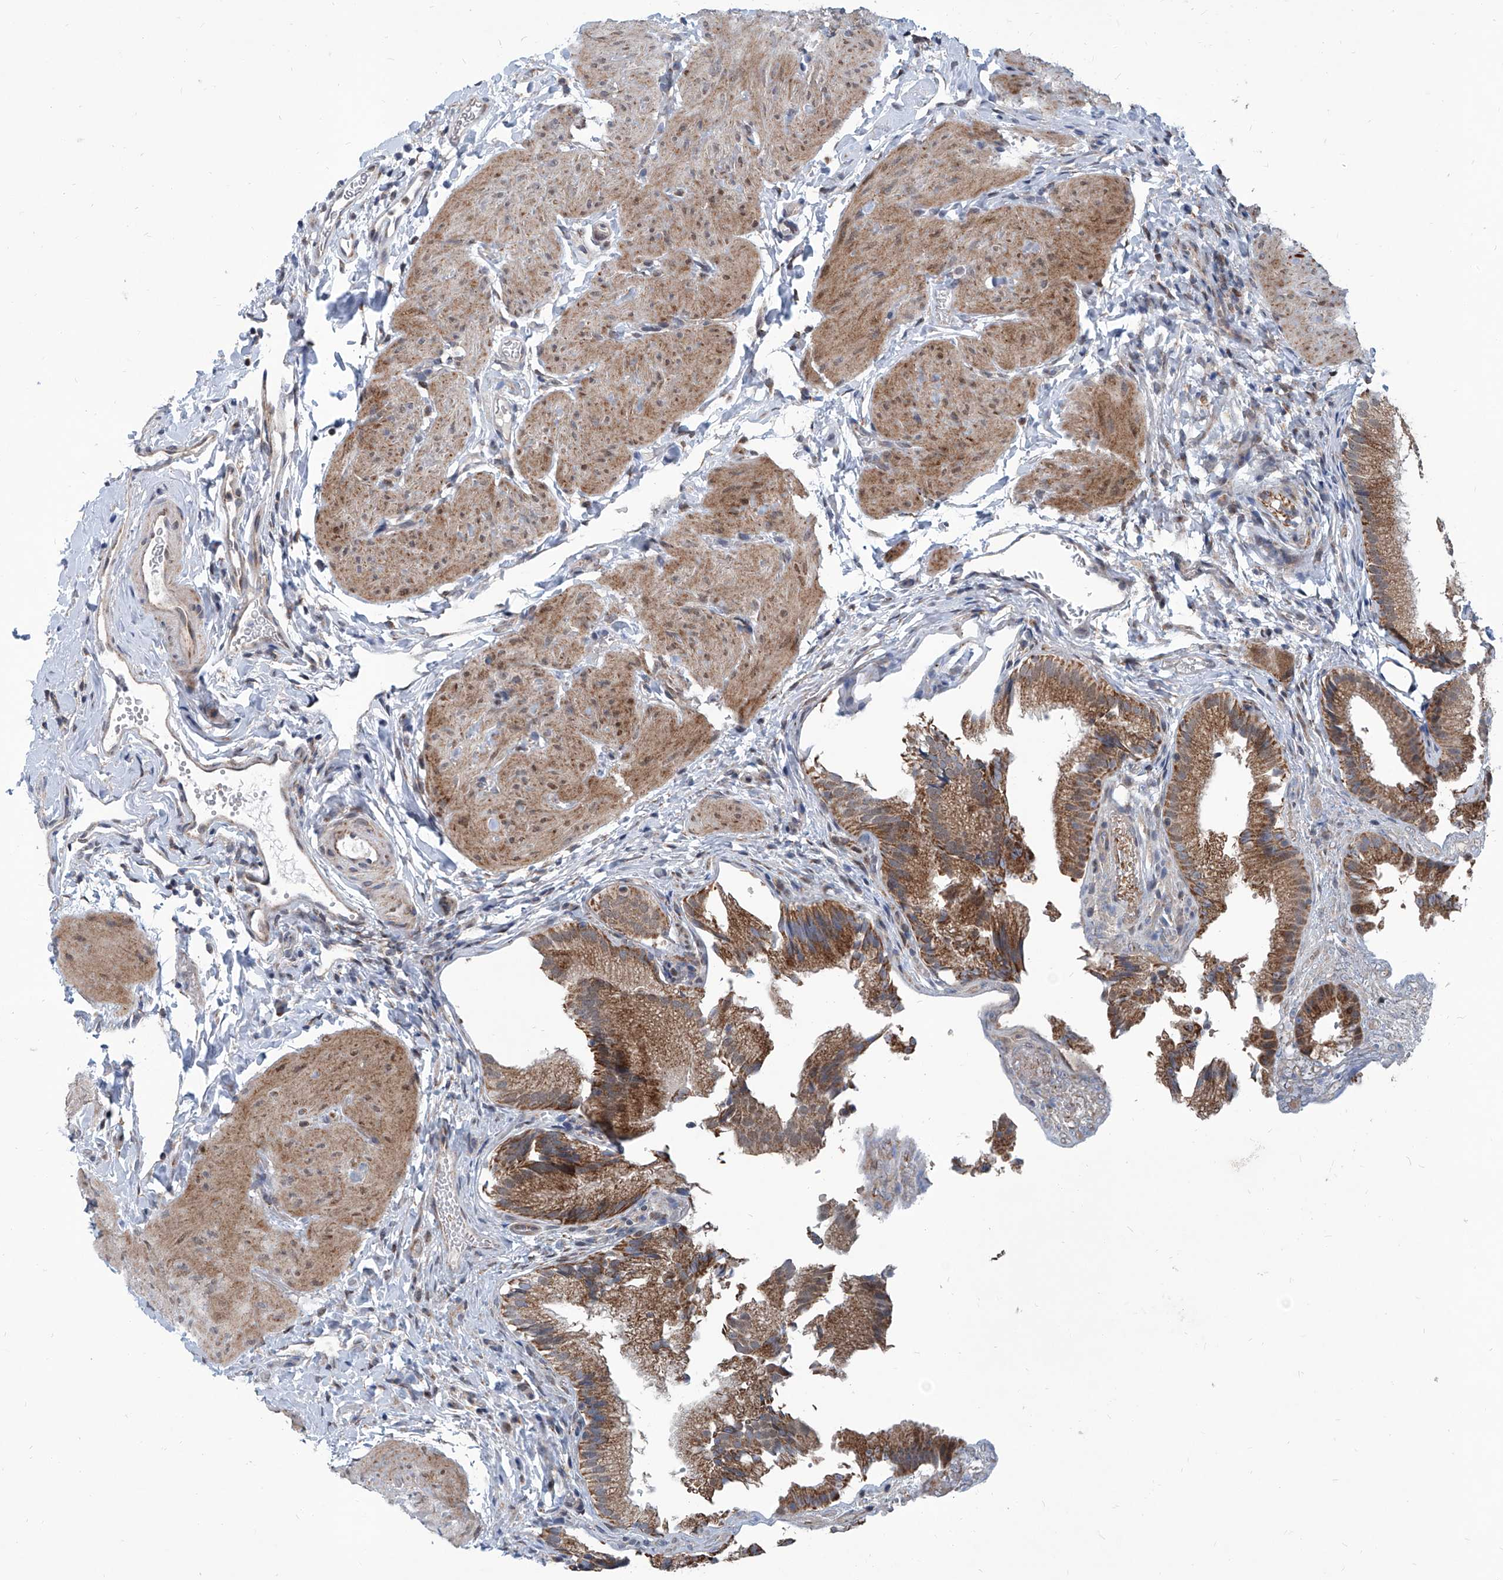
{"staining": {"intensity": "strong", "quantity": ">75%", "location": "cytoplasmic/membranous"}, "tissue": "gallbladder", "cell_type": "Glandular cells", "image_type": "normal", "snomed": [{"axis": "morphology", "description": "Normal tissue, NOS"}, {"axis": "topography", "description": "Gallbladder"}], "caption": "Strong cytoplasmic/membranous protein positivity is seen in approximately >75% of glandular cells in gallbladder. (Brightfield microscopy of DAB IHC at high magnification).", "gene": "USP48", "patient": {"sex": "female", "age": 30}}